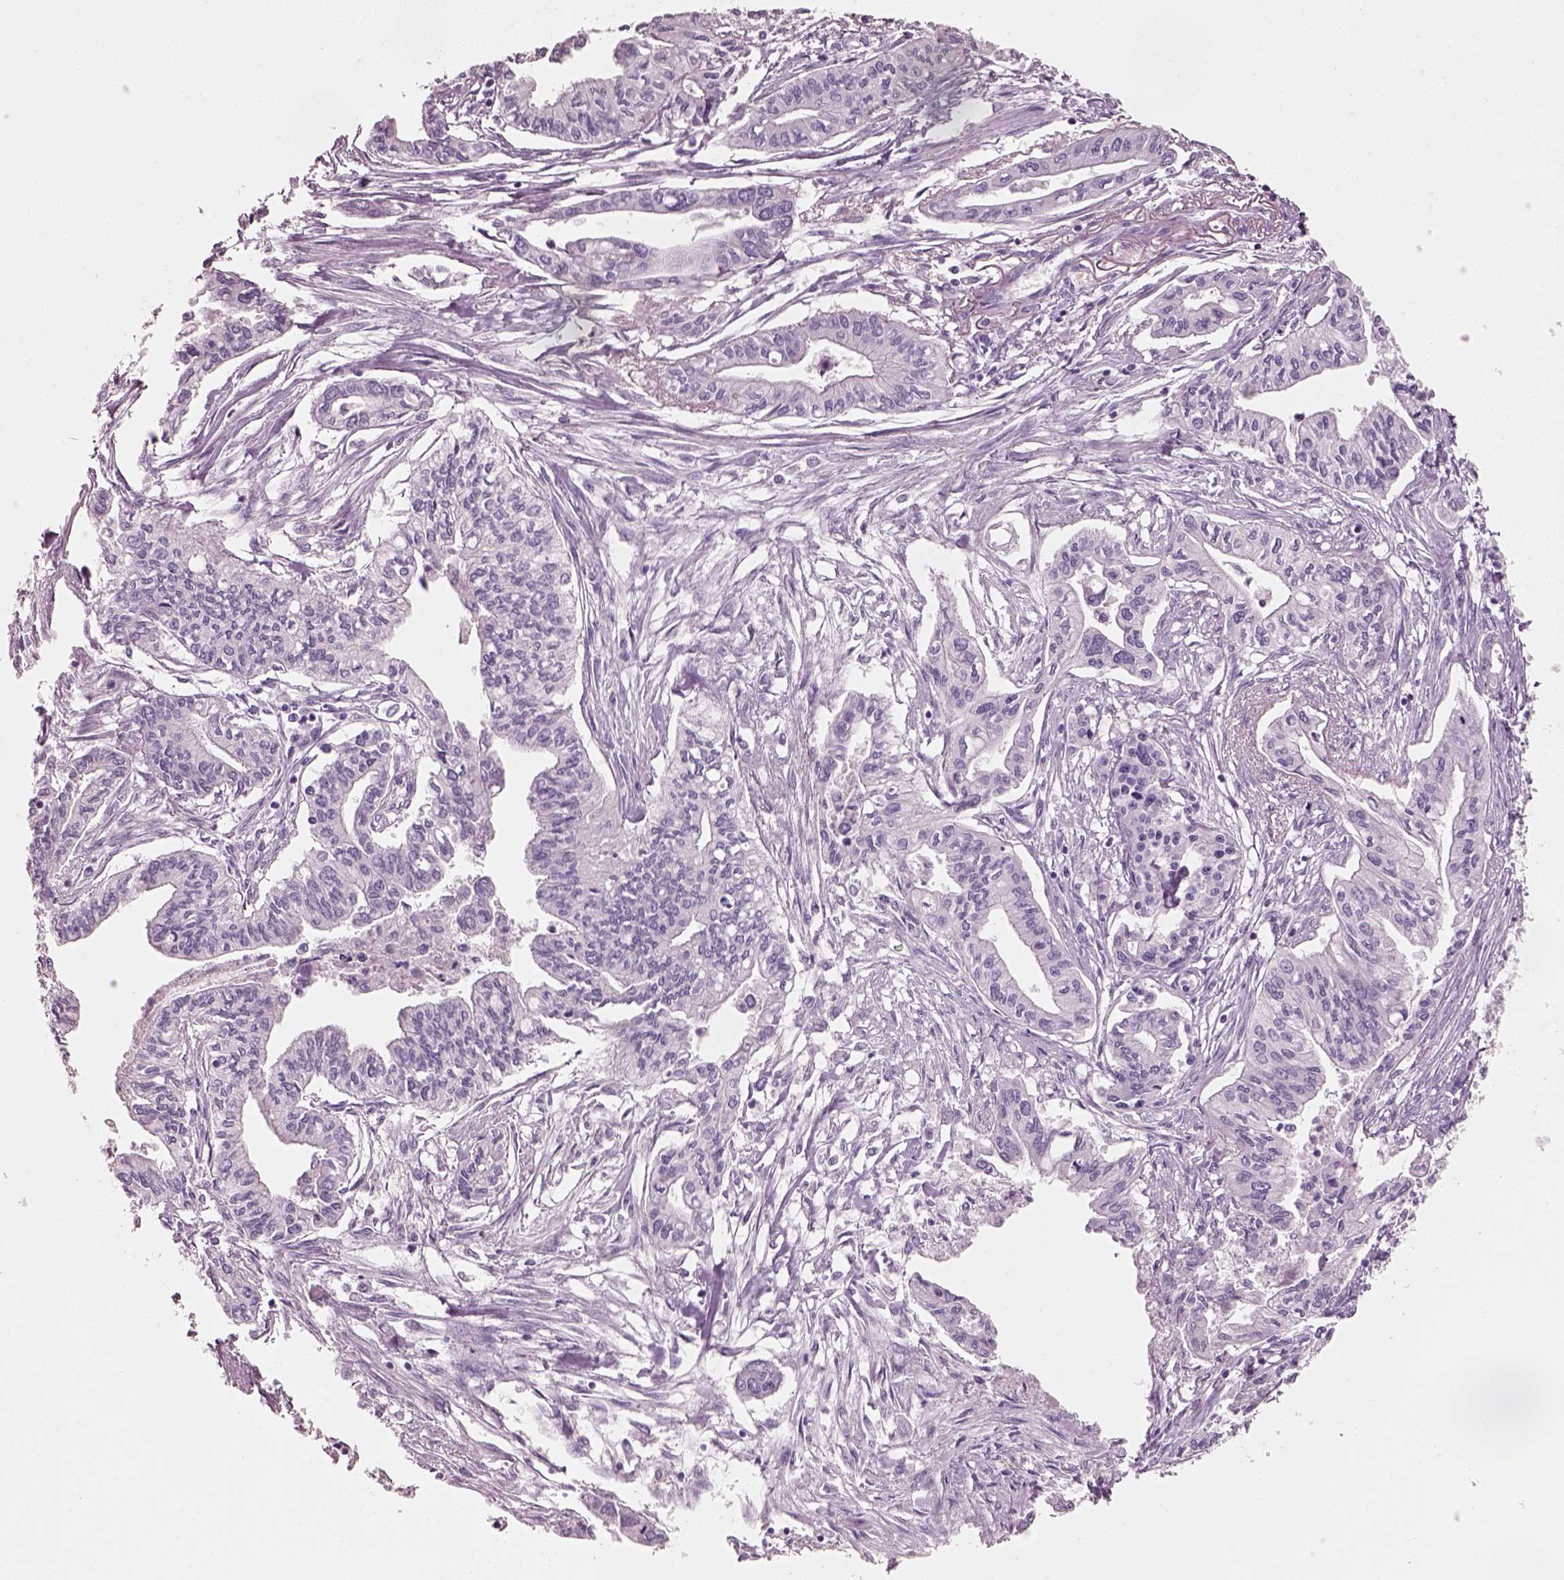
{"staining": {"intensity": "negative", "quantity": "none", "location": "none"}, "tissue": "pancreatic cancer", "cell_type": "Tumor cells", "image_type": "cancer", "snomed": [{"axis": "morphology", "description": "Adenocarcinoma, NOS"}, {"axis": "topography", "description": "Pancreas"}], "caption": "The image exhibits no staining of tumor cells in pancreatic cancer.", "gene": "PNOC", "patient": {"sex": "male", "age": 60}}